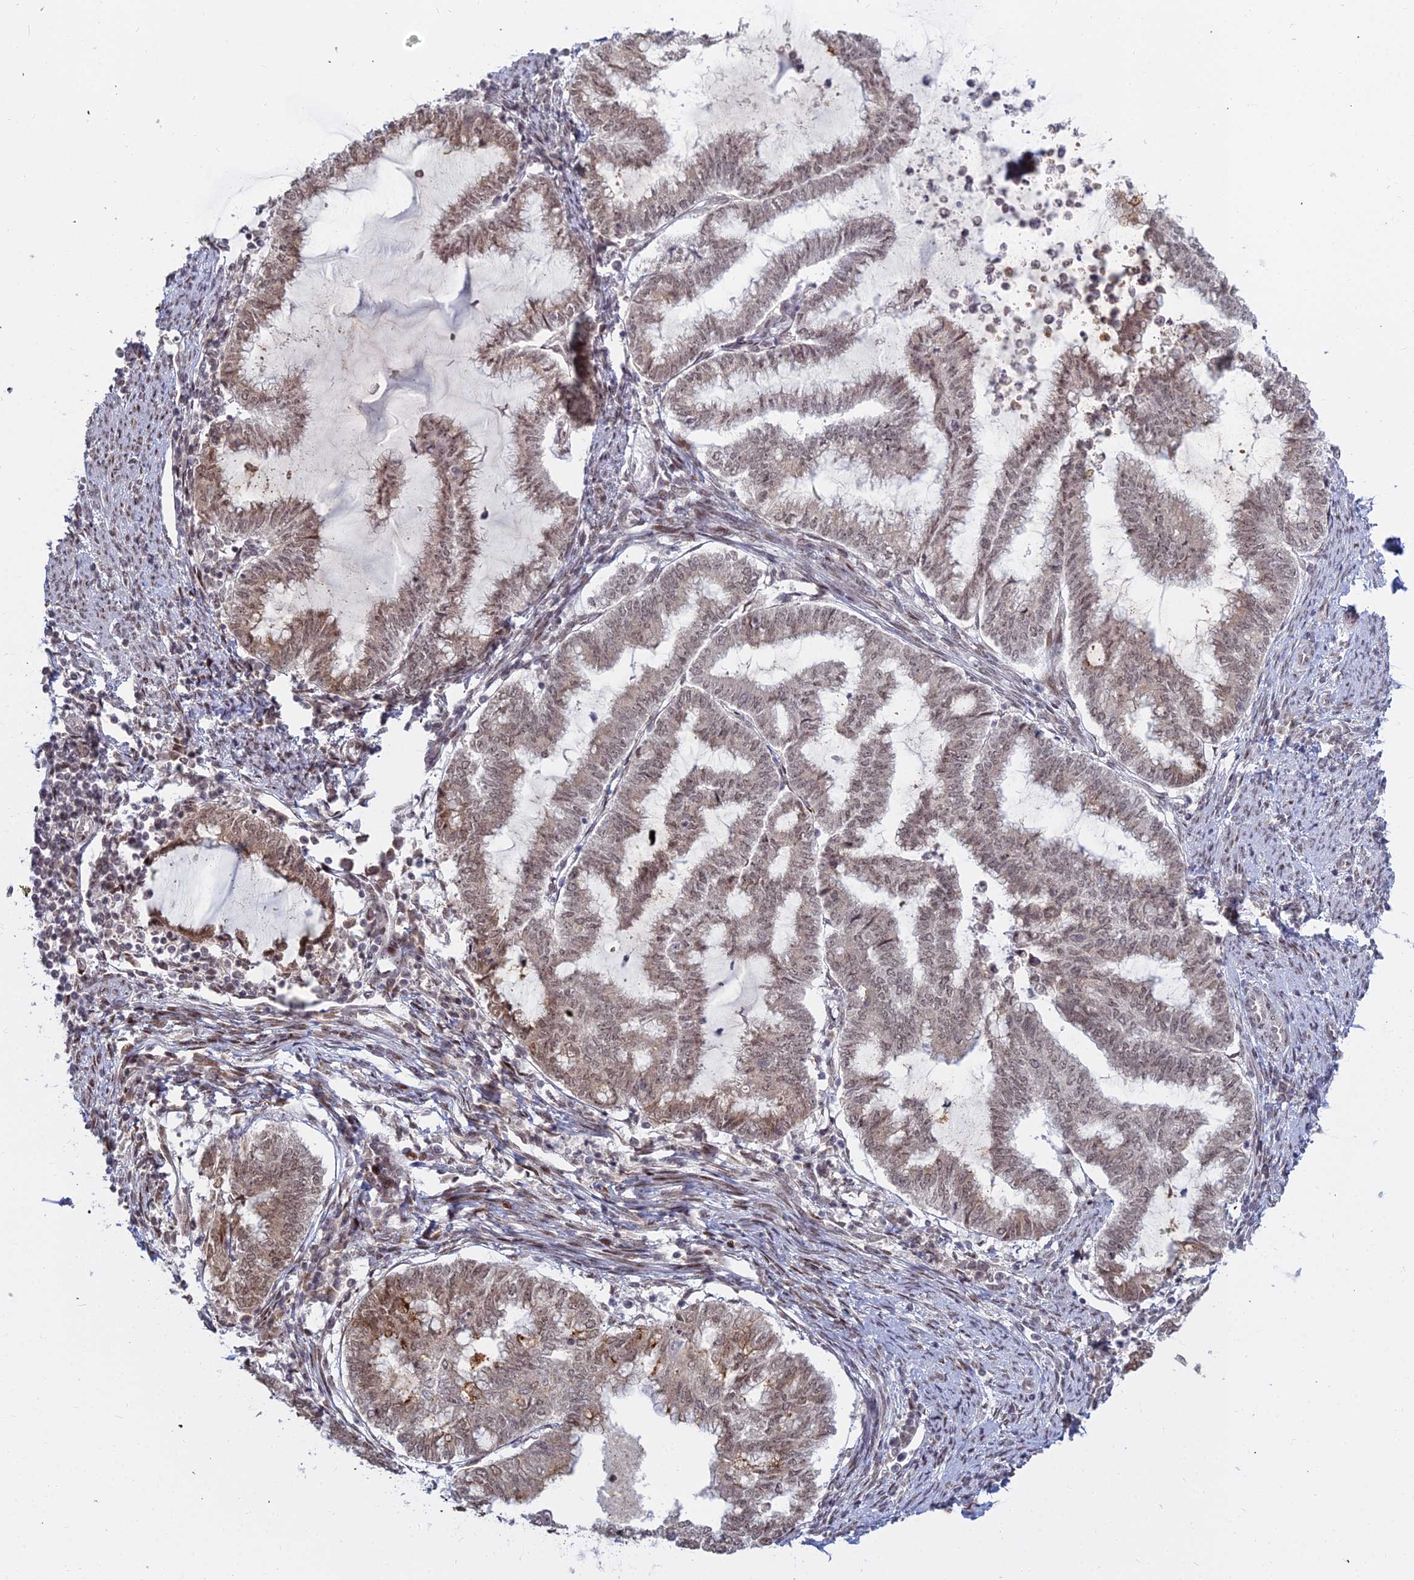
{"staining": {"intensity": "weak", "quantity": ">75%", "location": "cytoplasmic/membranous,nuclear"}, "tissue": "endometrial cancer", "cell_type": "Tumor cells", "image_type": "cancer", "snomed": [{"axis": "morphology", "description": "Adenocarcinoma, NOS"}, {"axis": "topography", "description": "Endometrium"}], "caption": "Immunohistochemistry (IHC) (DAB) staining of adenocarcinoma (endometrial) shows weak cytoplasmic/membranous and nuclear protein expression in approximately >75% of tumor cells.", "gene": "ABCA2", "patient": {"sex": "female", "age": 79}}